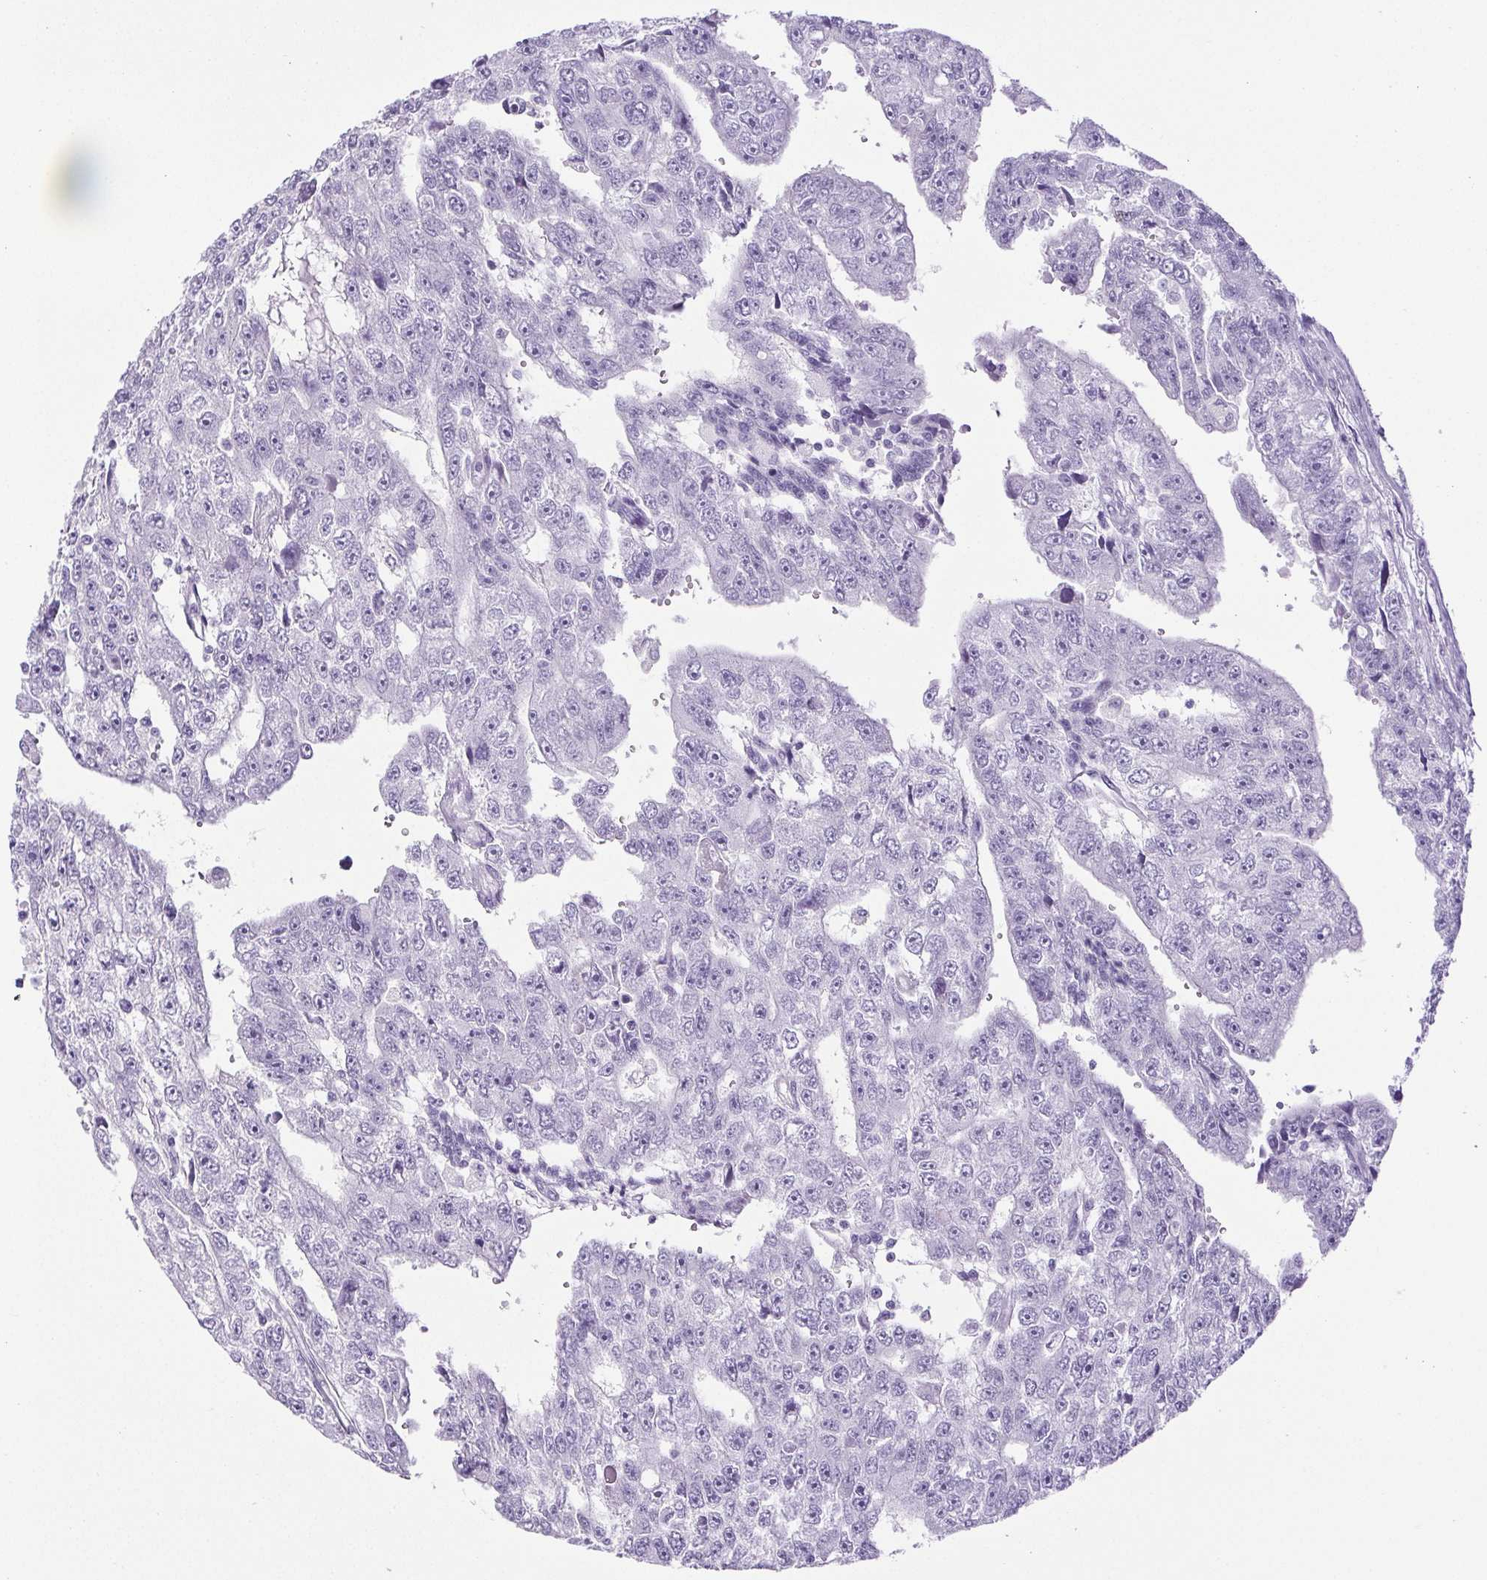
{"staining": {"intensity": "negative", "quantity": "none", "location": "none"}, "tissue": "testis cancer", "cell_type": "Tumor cells", "image_type": "cancer", "snomed": [{"axis": "morphology", "description": "Carcinoma, Embryonal, NOS"}, {"axis": "topography", "description": "Testis"}], "caption": "Tumor cells show no significant protein staining in testis cancer.", "gene": "HLA-G", "patient": {"sex": "male", "age": 20}}